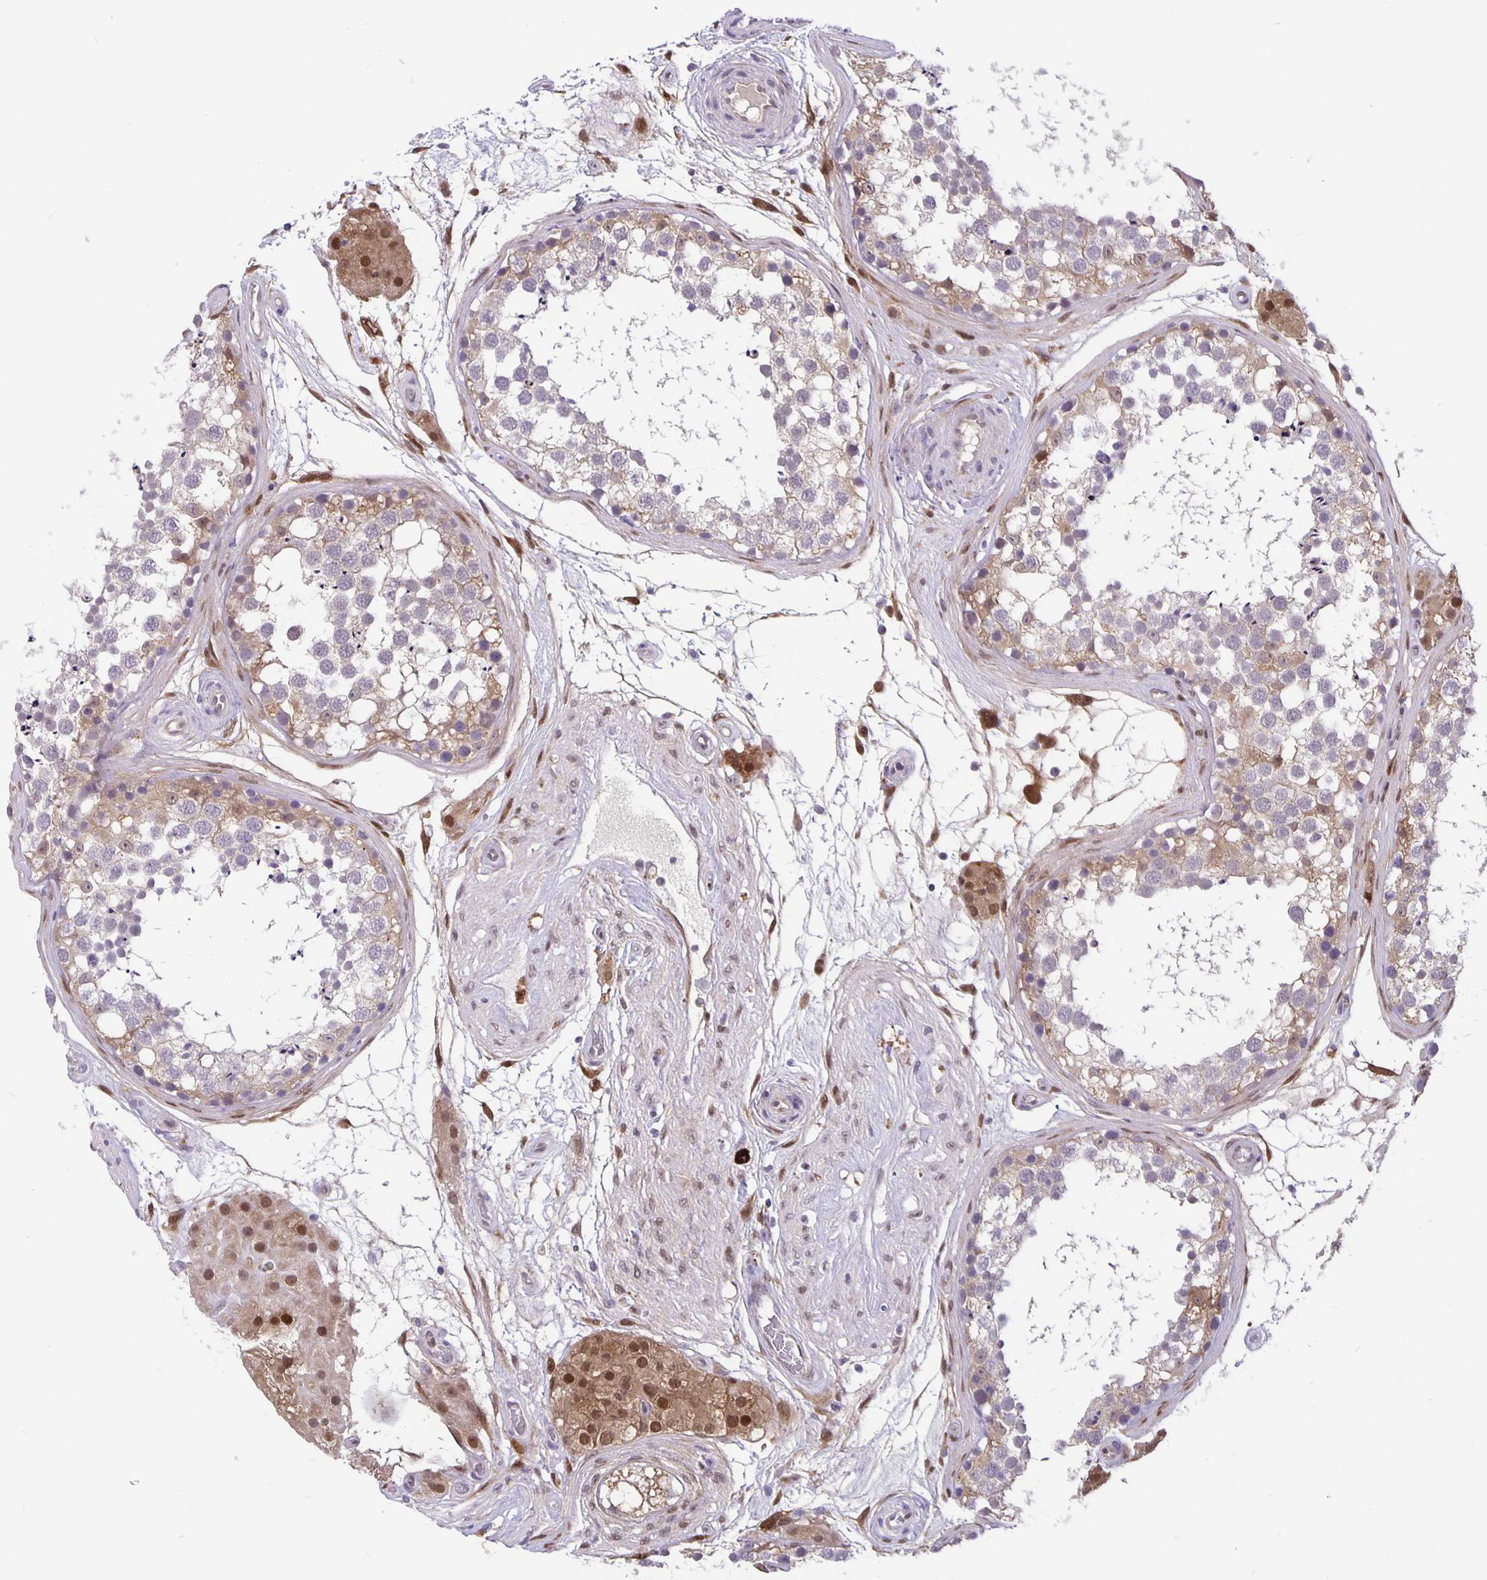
{"staining": {"intensity": "weak", "quantity": "25%-75%", "location": "cytoplasmic/membranous"}, "tissue": "testis", "cell_type": "Cells in seminiferous ducts", "image_type": "normal", "snomed": [{"axis": "morphology", "description": "Normal tissue, NOS"}, {"axis": "morphology", "description": "Seminoma, NOS"}, {"axis": "topography", "description": "Testis"}], "caption": "Protein analysis of unremarkable testis displays weak cytoplasmic/membranous expression in approximately 25%-75% of cells in seminiferous ducts.", "gene": "TAX1BP3", "patient": {"sex": "male", "age": 65}}